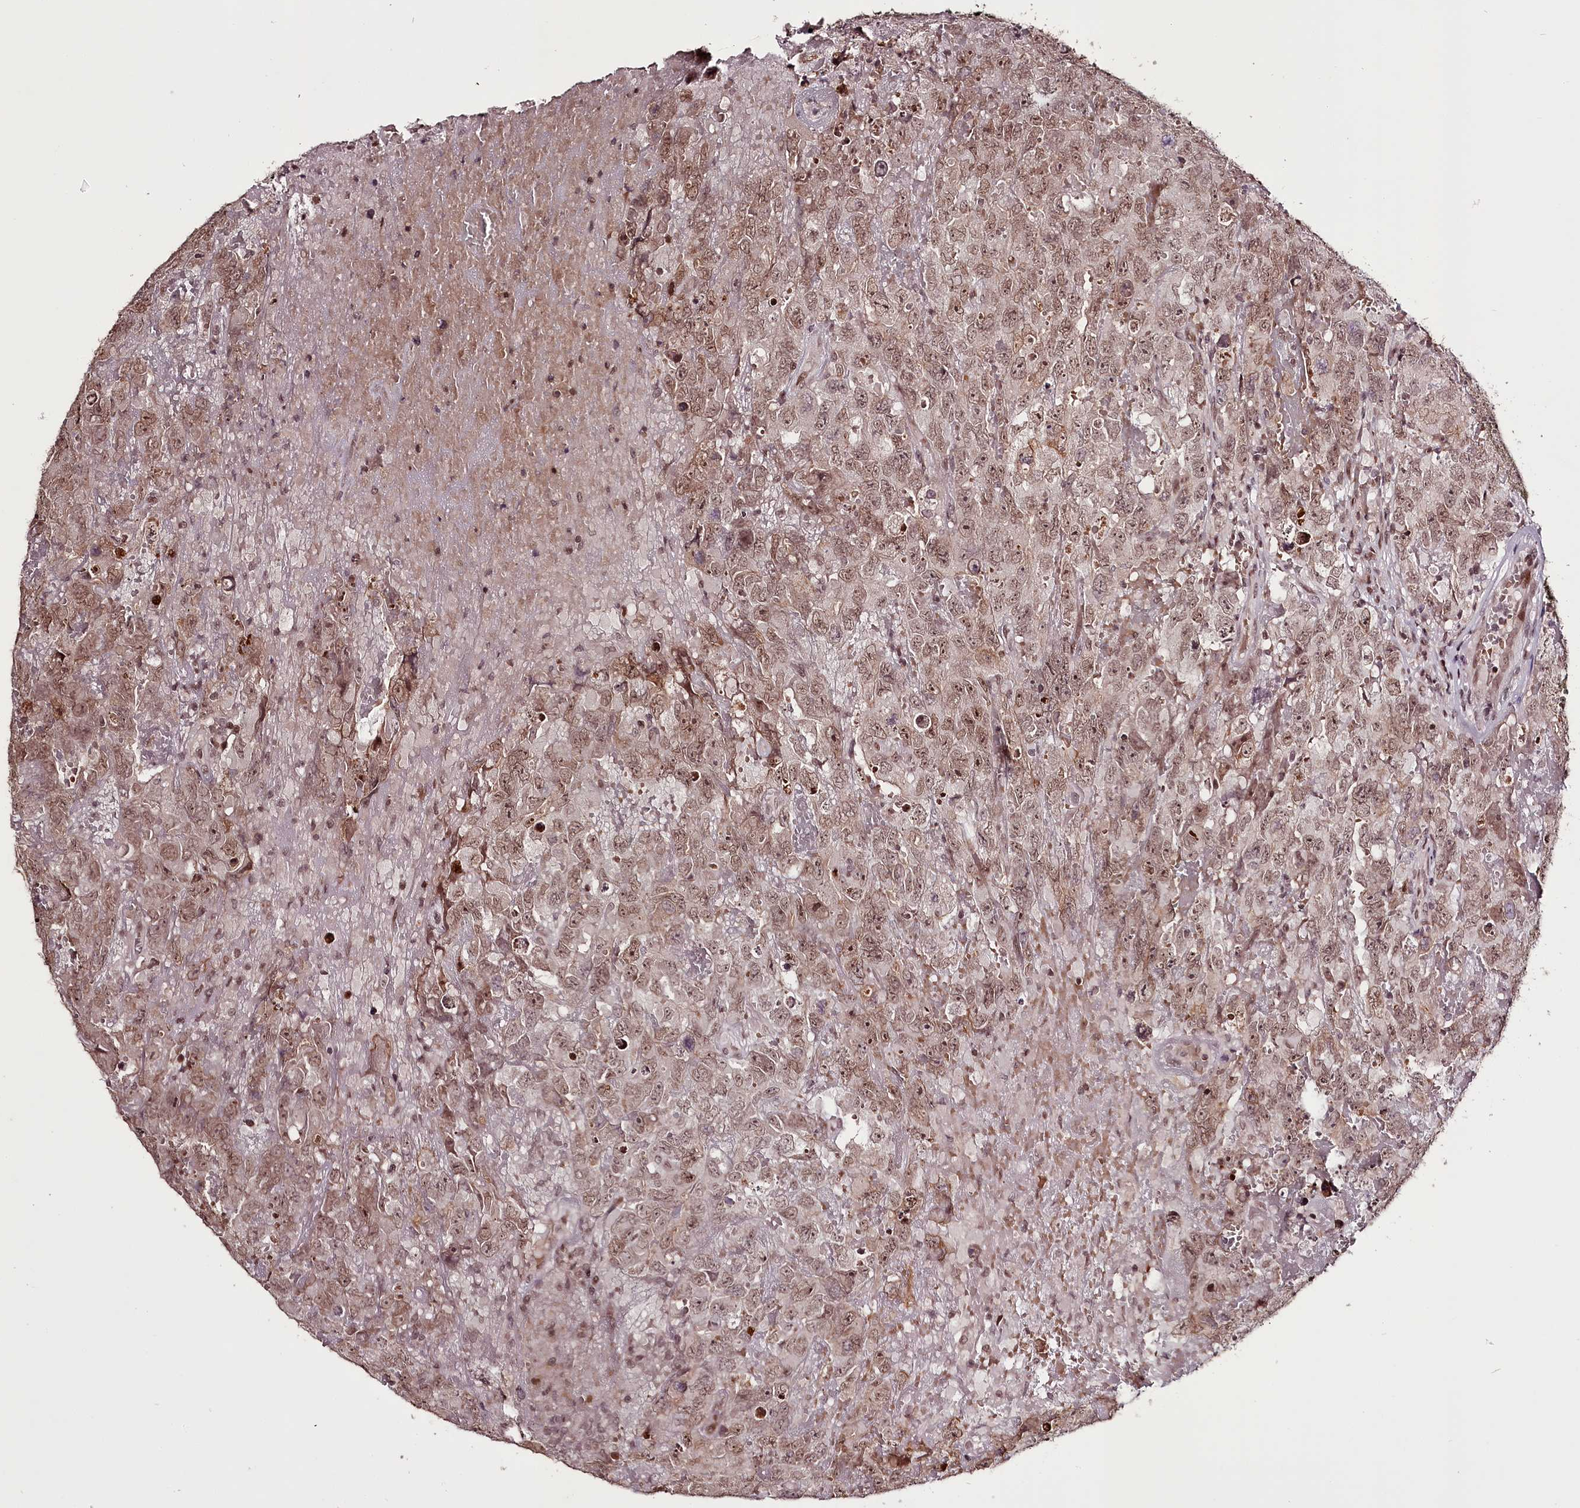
{"staining": {"intensity": "weak", "quantity": ">75%", "location": "cytoplasmic/membranous,nuclear"}, "tissue": "testis cancer", "cell_type": "Tumor cells", "image_type": "cancer", "snomed": [{"axis": "morphology", "description": "Carcinoma, Embryonal, NOS"}, {"axis": "topography", "description": "Testis"}], "caption": "Embryonal carcinoma (testis) stained with DAB (3,3'-diaminobenzidine) immunohistochemistry displays low levels of weak cytoplasmic/membranous and nuclear positivity in about >75% of tumor cells. (IHC, brightfield microscopy, high magnification).", "gene": "THYN1", "patient": {"sex": "male", "age": 45}}